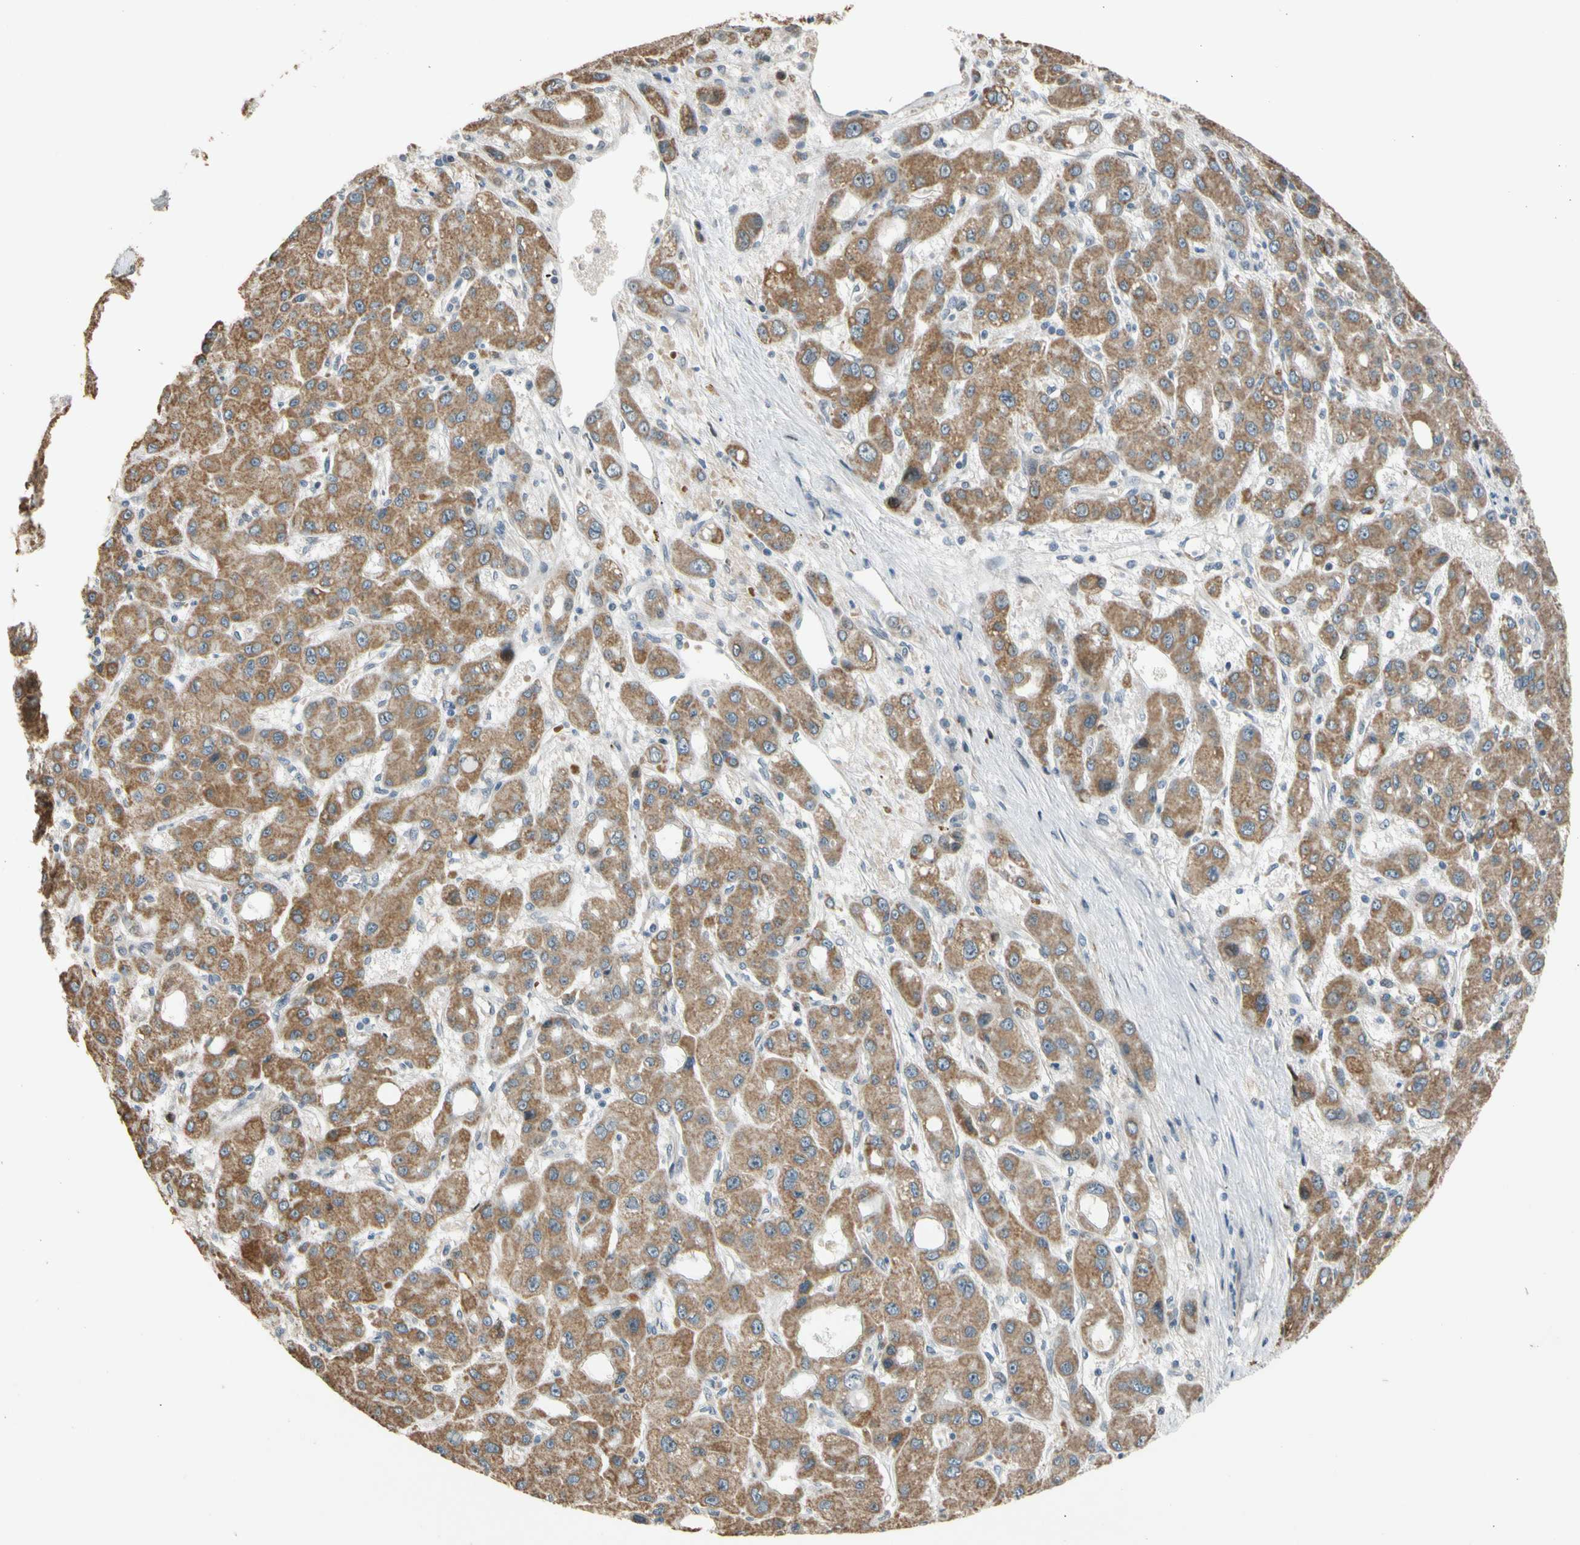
{"staining": {"intensity": "moderate", "quantity": ">75%", "location": "cytoplasmic/membranous"}, "tissue": "liver cancer", "cell_type": "Tumor cells", "image_type": "cancer", "snomed": [{"axis": "morphology", "description": "Carcinoma, Hepatocellular, NOS"}, {"axis": "topography", "description": "Liver"}], "caption": "Human hepatocellular carcinoma (liver) stained for a protein (brown) exhibits moderate cytoplasmic/membranous positive expression in about >75% of tumor cells.", "gene": "ZNF184", "patient": {"sex": "male", "age": 55}}